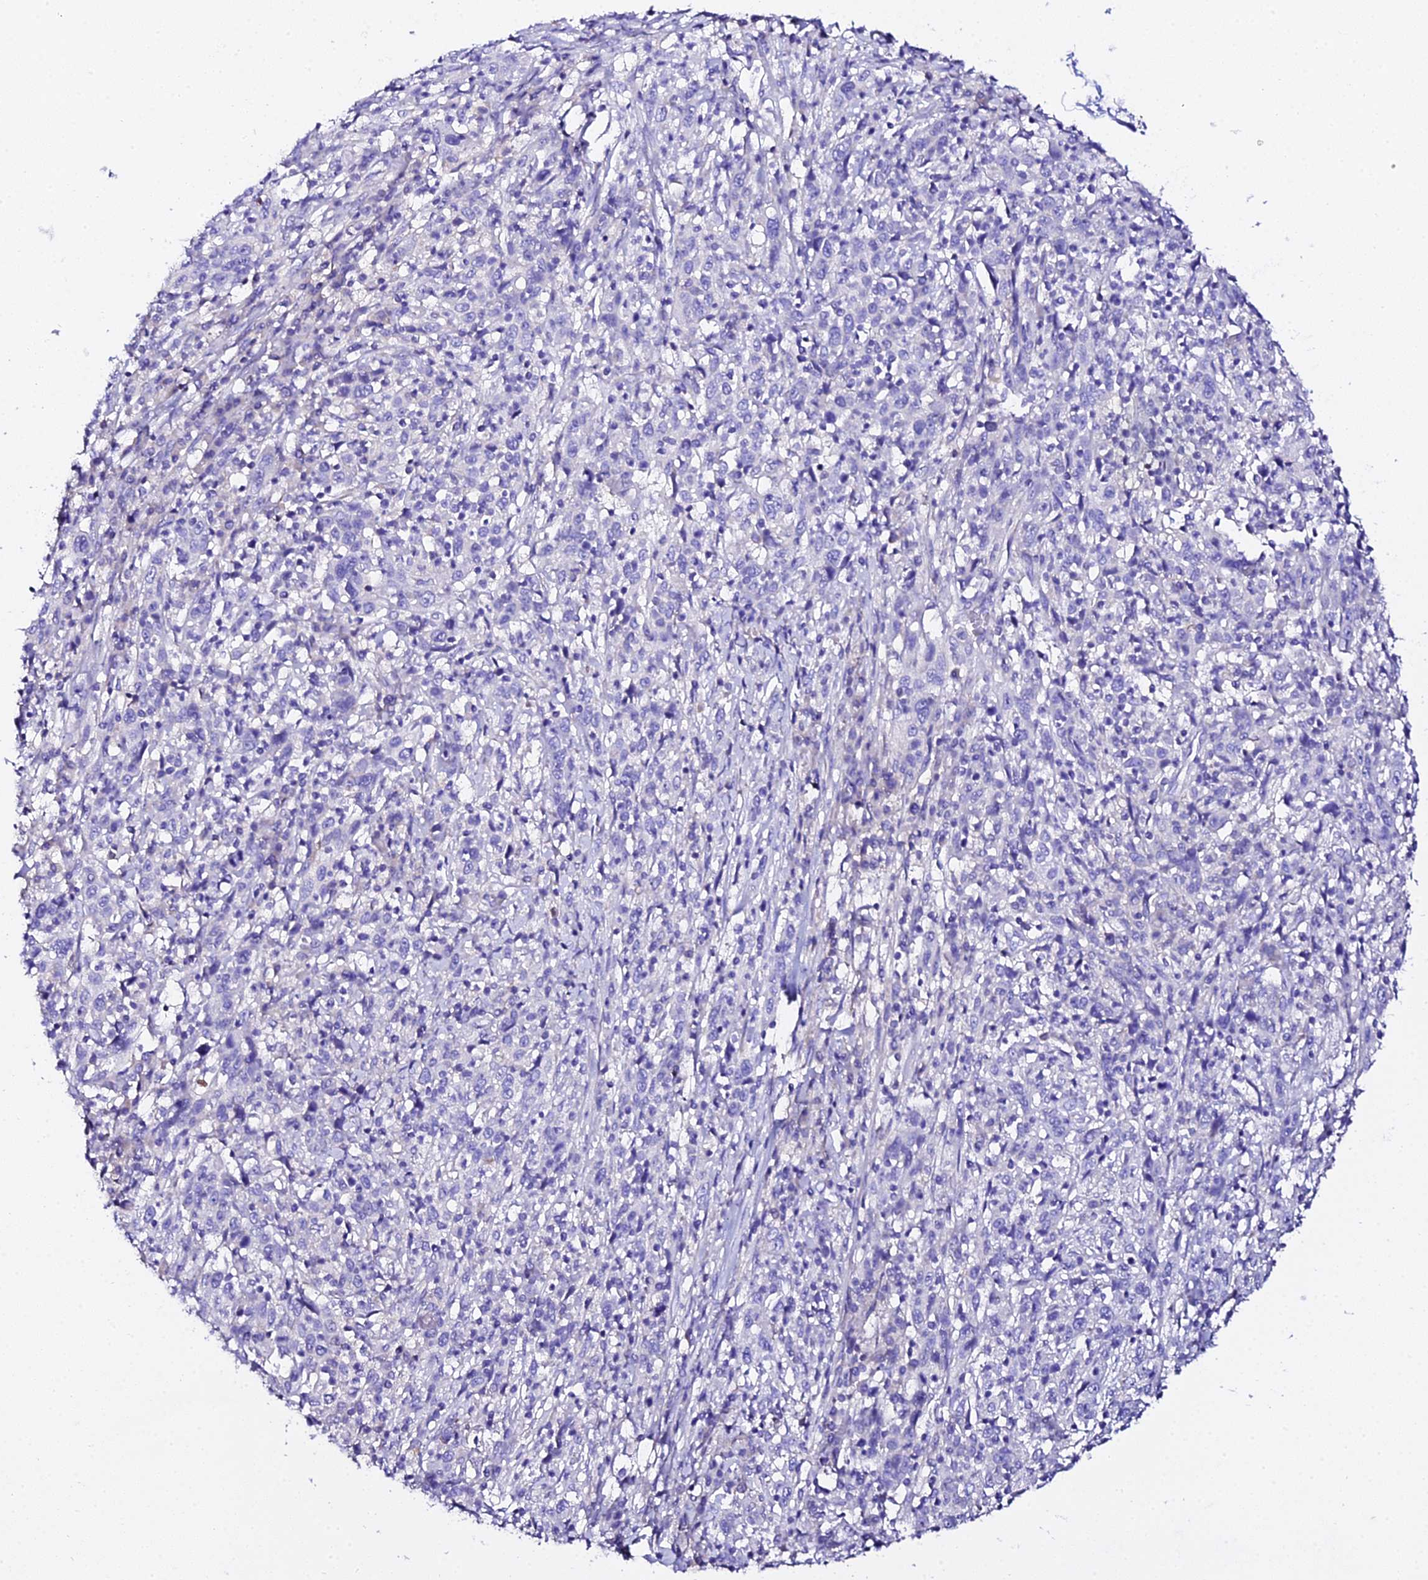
{"staining": {"intensity": "negative", "quantity": "none", "location": "none"}, "tissue": "cervical cancer", "cell_type": "Tumor cells", "image_type": "cancer", "snomed": [{"axis": "morphology", "description": "Squamous cell carcinoma, NOS"}, {"axis": "topography", "description": "Cervix"}], "caption": "DAB immunohistochemical staining of cervical squamous cell carcinoma shows no significant positivity in tumor cells.", "gene": "TMEM117", "patient": {"sex": "female", "age": 46}}